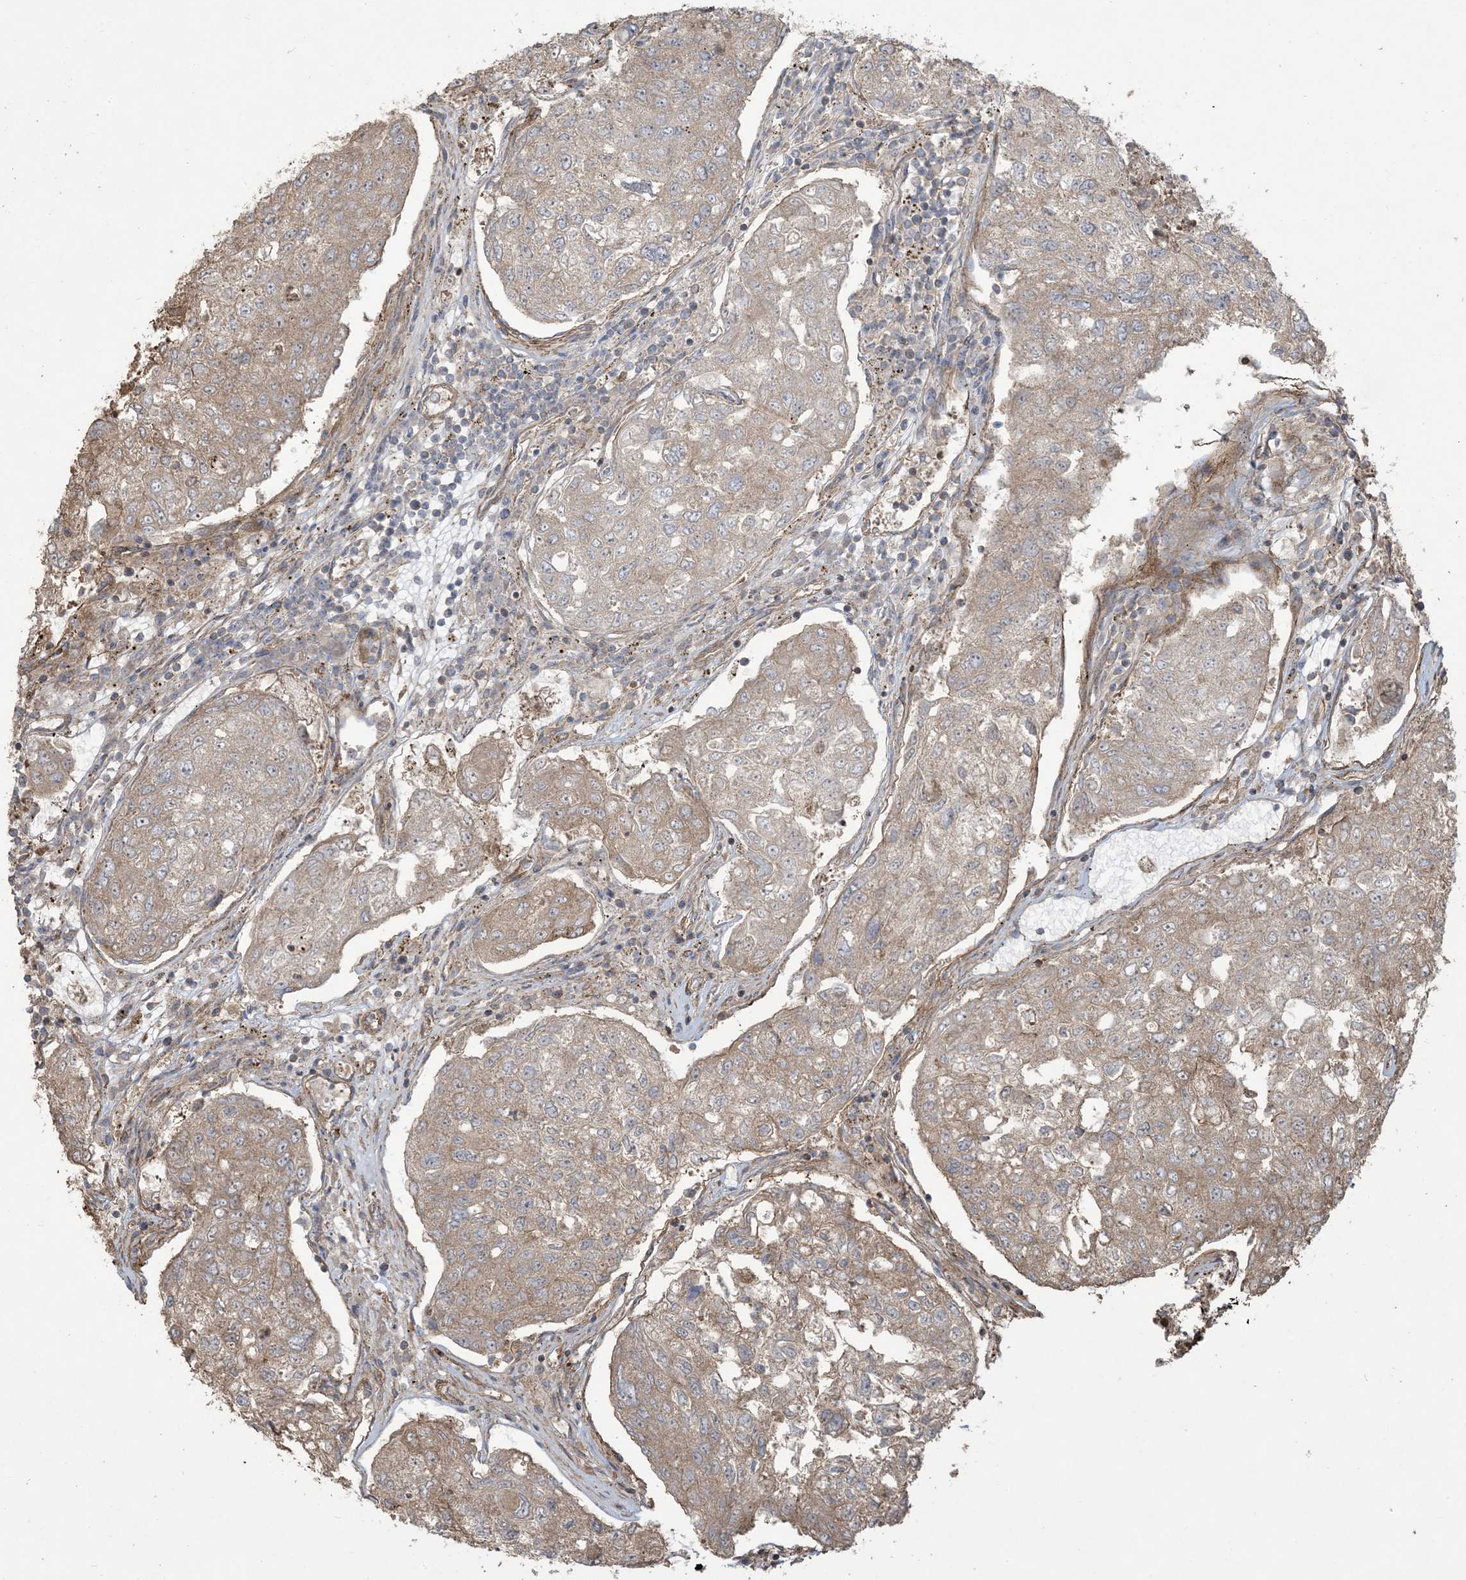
{"staining": {"intensity": "weak", "quantity": ">75%", "location": "cytoplasmic/membranous"}, "tissue": "urothelial cancer", "cell_type": "Tumor cells", "image_type": "cancer", "snomed": [{"axis": "morphology", "description": "Urothelial carcinoma, High grade"}, {"axis": "topography", "description": "Lymph node"}, {"axis": "topography", "description": "Urinary bladder"}], "caption": "This is a micrograph of IHC staining of urothelial carcinoma (high-grade), which shows weak staining in the cytoplasmic/membranous of tumor cells.", "gene": "KLHL18", "patient": {"sex": "male", "age": 51}}